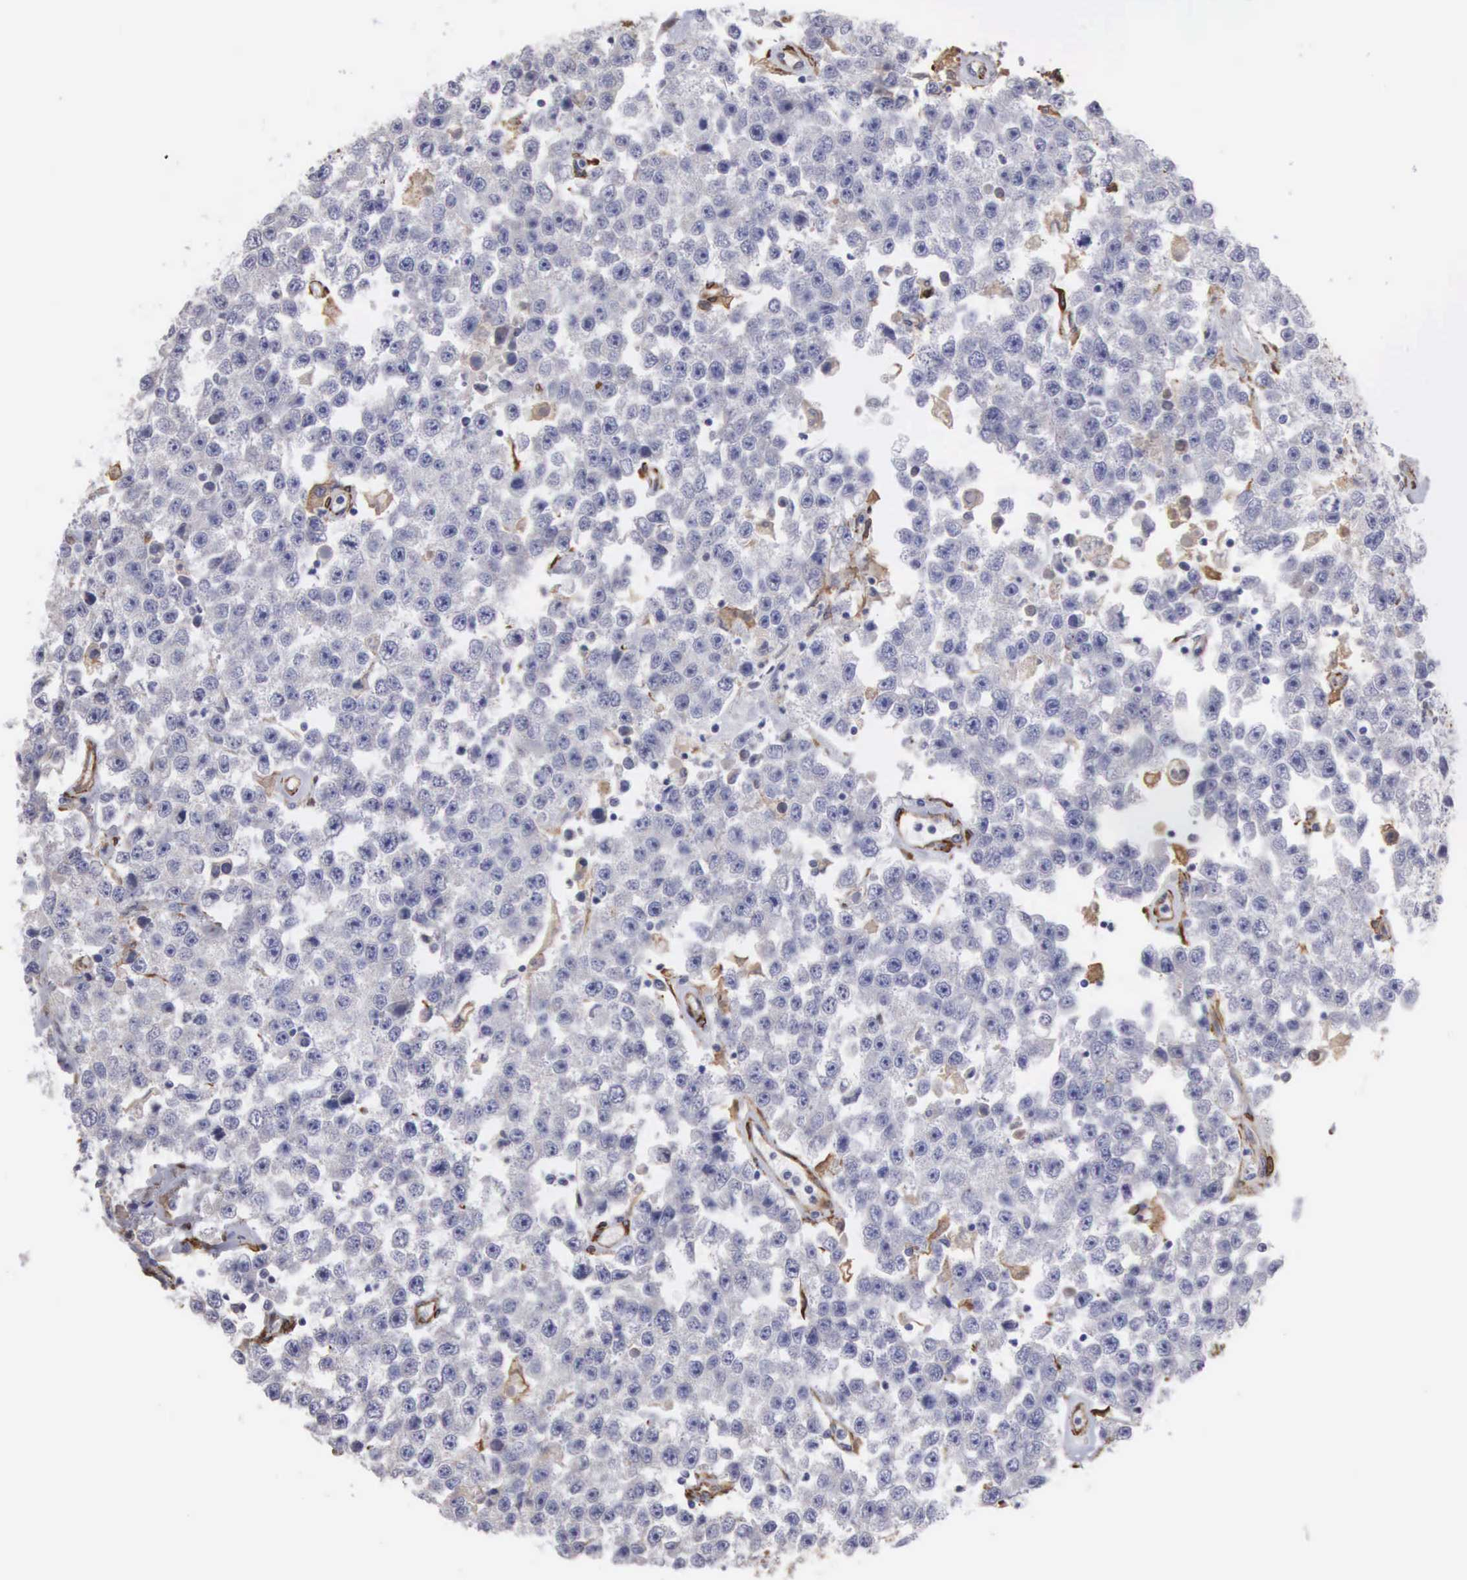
{"staining": {"intensity": "negative", "quantity": "none", "location": "none"}, "tissue": "testis cancer", "cell_type": "Tumor cells", "image_type": "cancer", "snomed": [{"axis": "morphology", "description": "Seminoma, NOS"}, {"axis": "topography", "description": "Testis"}], "caption": "Testis cancer stained for a protein using immunohistochemistry displays no positivity tumor cells.", "gene": "LIN52", "patient": {"sex": "male", "age": 52}}